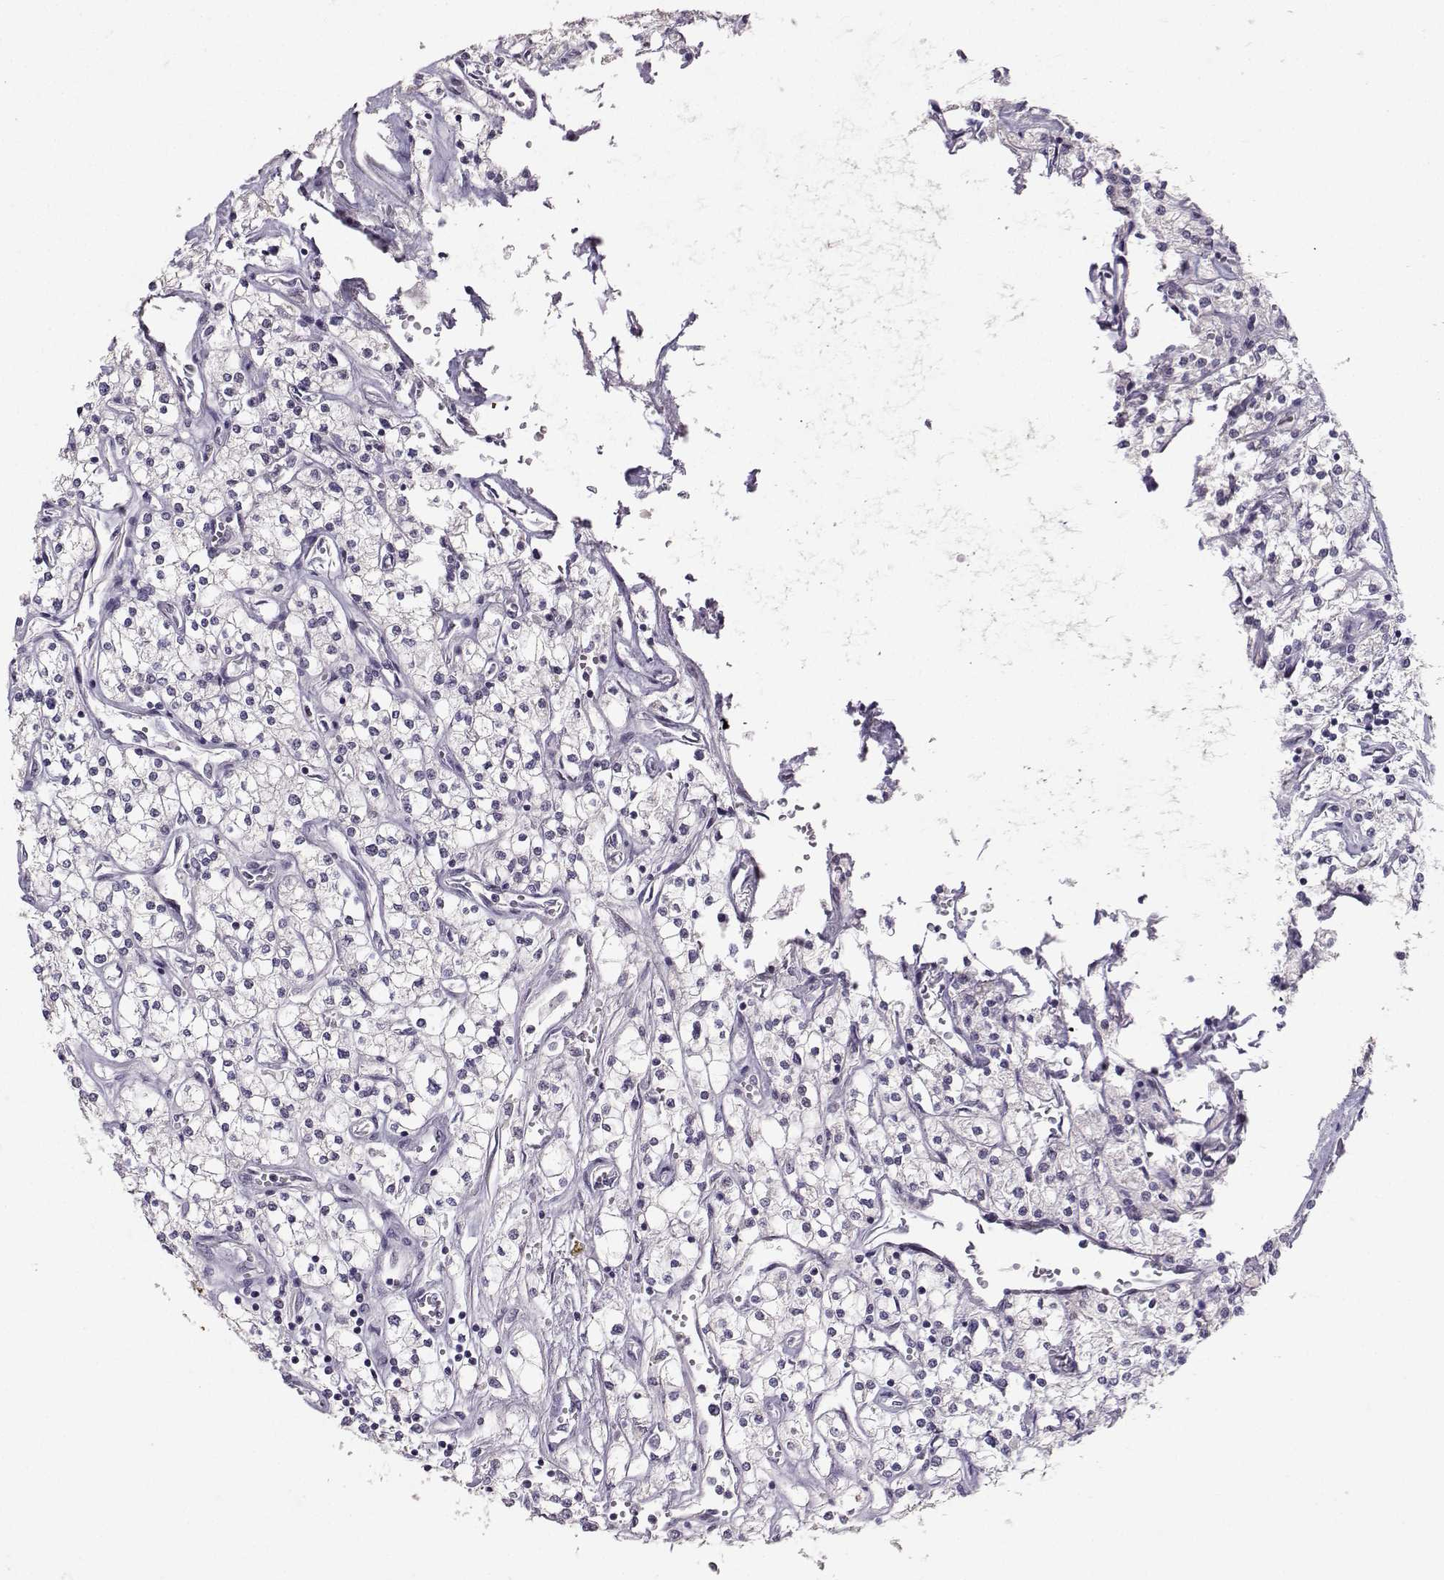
{"staining": {"intensity": "negative", "quantity": "none", "location": "none"}, "tissue": "renal cancer", "cell_type": "Tumor cells", "image_type": "cancer", "snomed": [{"axis": "morphology", "description": "Adenocarcinoma, NOS"}, {"axis": "topography", "description": "Kidney"}], "caption": "A histopathology image of human renal cancer is negative for staining in tumor cells. (DAB immunohistochemistry with hematoxylin counter stain).", "gene": "PKP2", "patient": {"sex": "male", "age": 80}}